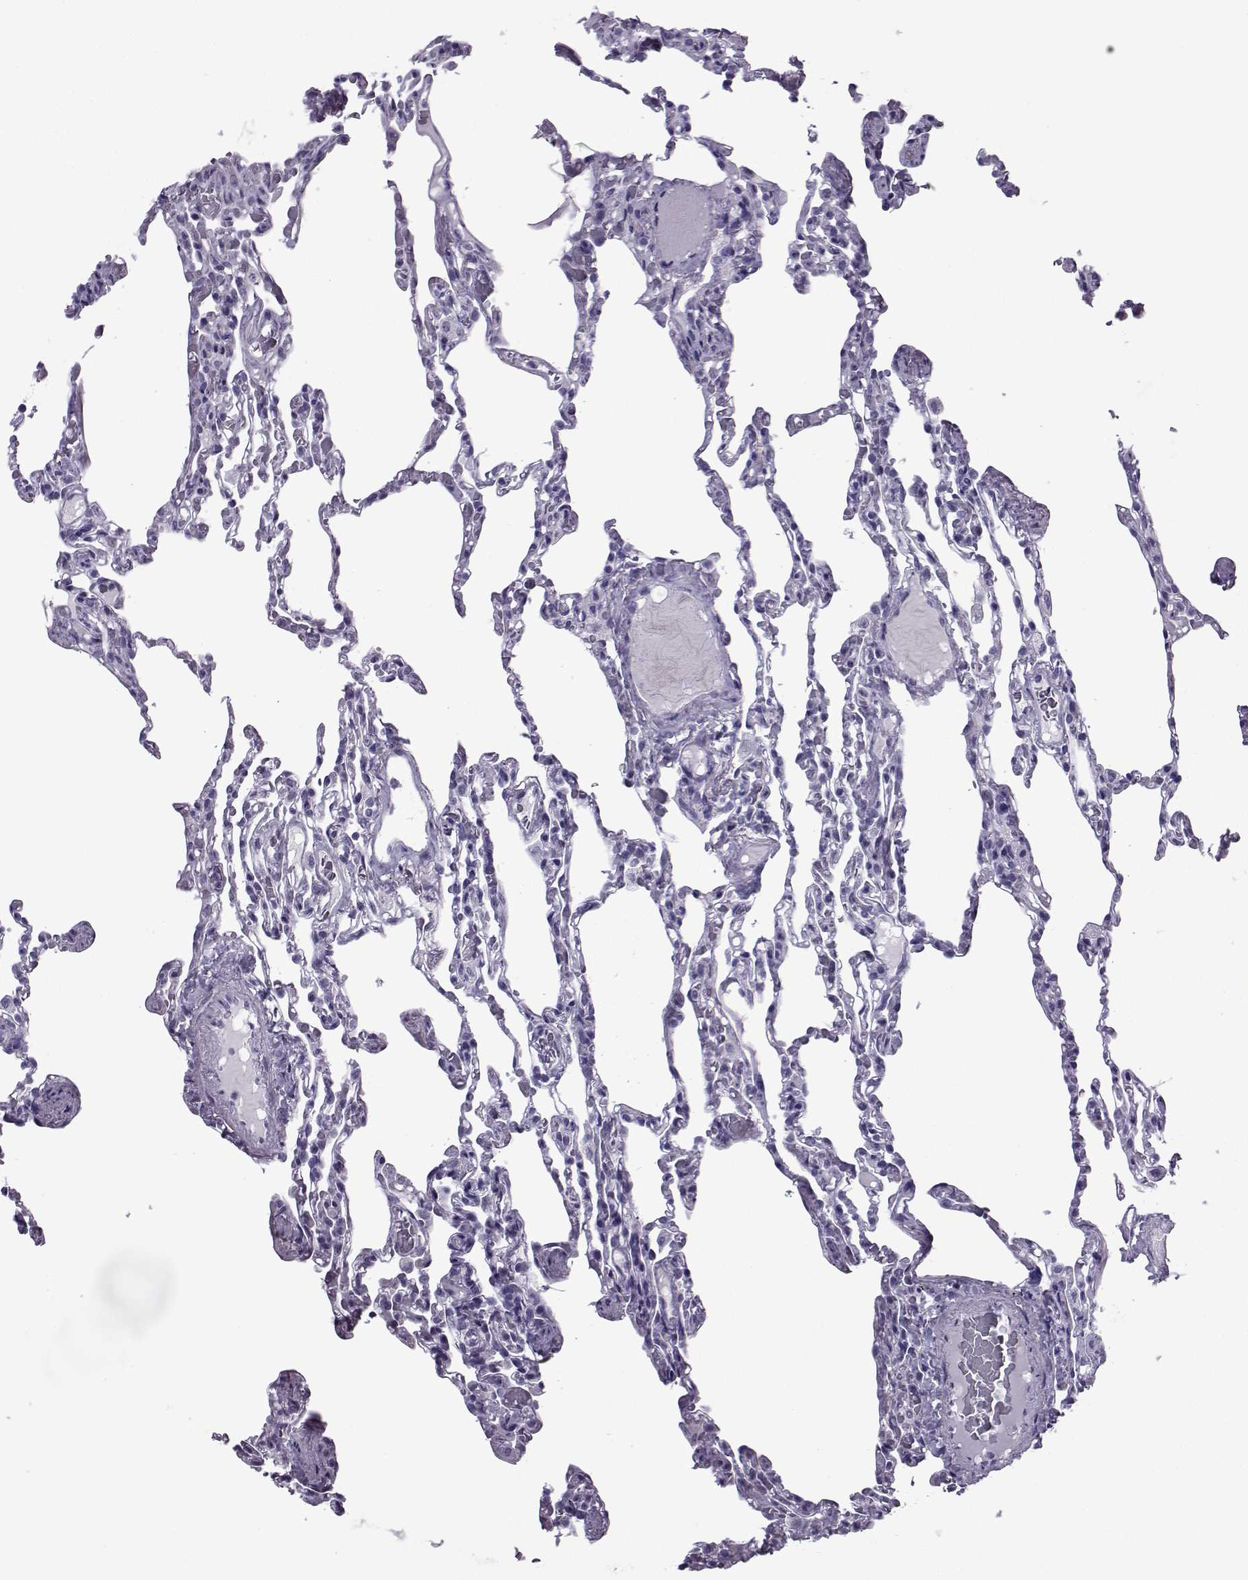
{"staining": {"intensity": "negative", "quantity": "none", "location": "none"}, "tissue": "lung", "cell_type": "Alveolar cells", "image_type": "normal", "snomed": [{"axis": "morphology", "description": "Normal tissue, NOS"}, {"axis": "topography", "description": "Lung"}], "caption": "A high-resolution image shows immunohistochemistry staining of benign lung, which shows no significant expression in alveolar cells.", "gene": "OIP5", "patient": {"sex": "female", "age": 43}}